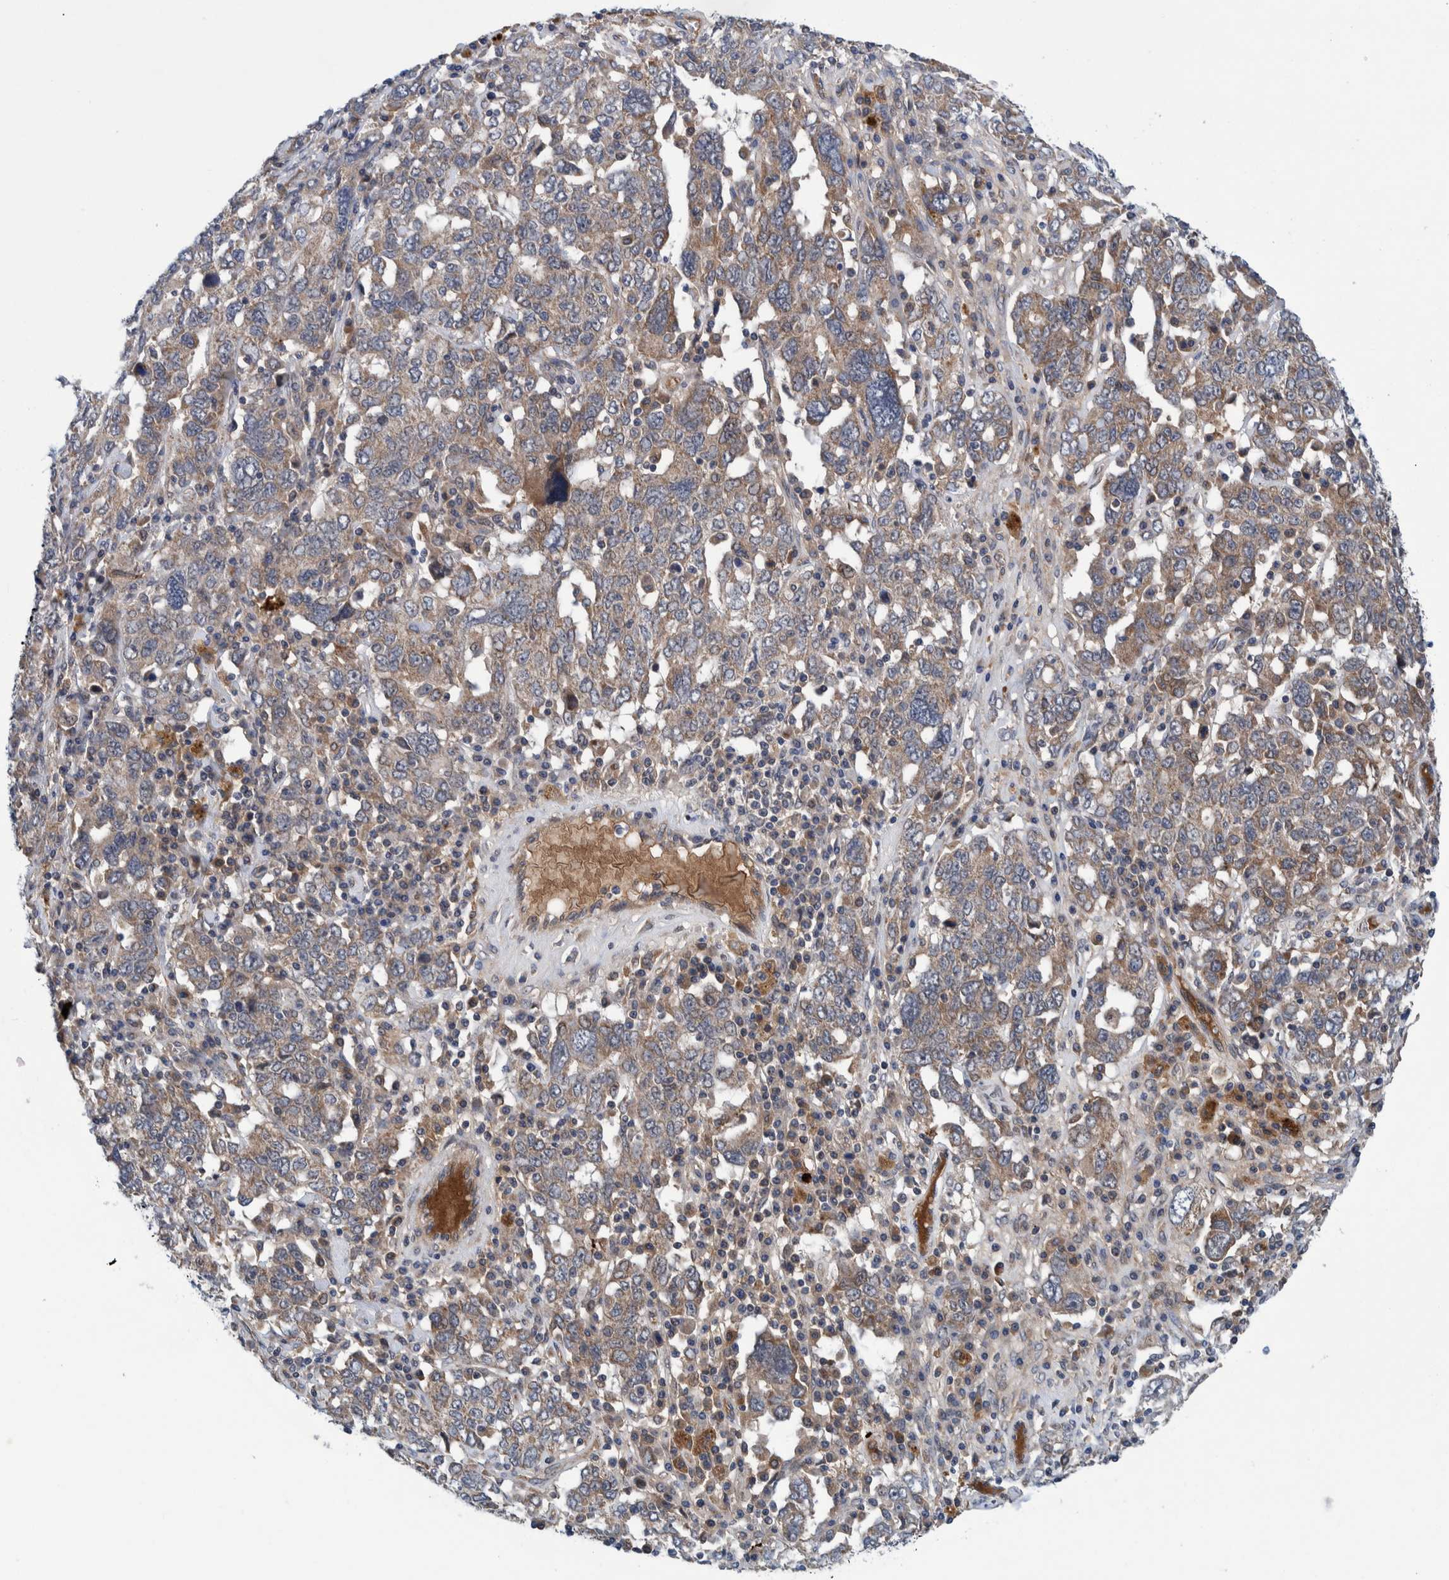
{"staining": {"intensity": "weak", "quantity": "25%-75%", "location": "cytoplasmic/membranous"}, "tissue": "ovarian cancer", "cell_type": "Tumor cells", "image_type": "cancer", "snomed": [{"axis": "morphology", "description": "Carcinoma, endometroid"}, {"axis": "topography", "description": "Ovary"}], "caption": "Protein expression analysis of human endometroid carcinoma (ovarian) reveals weak cytoplasmic/membranous expression in about 25%-75% of tumor cells. Using DAB (brown) and hematoxylin (blue) stains, captured at high magnification using brightfield microscopy.", "gene": "ITIH3", "patient": {"sex": "female", "age": 62}}